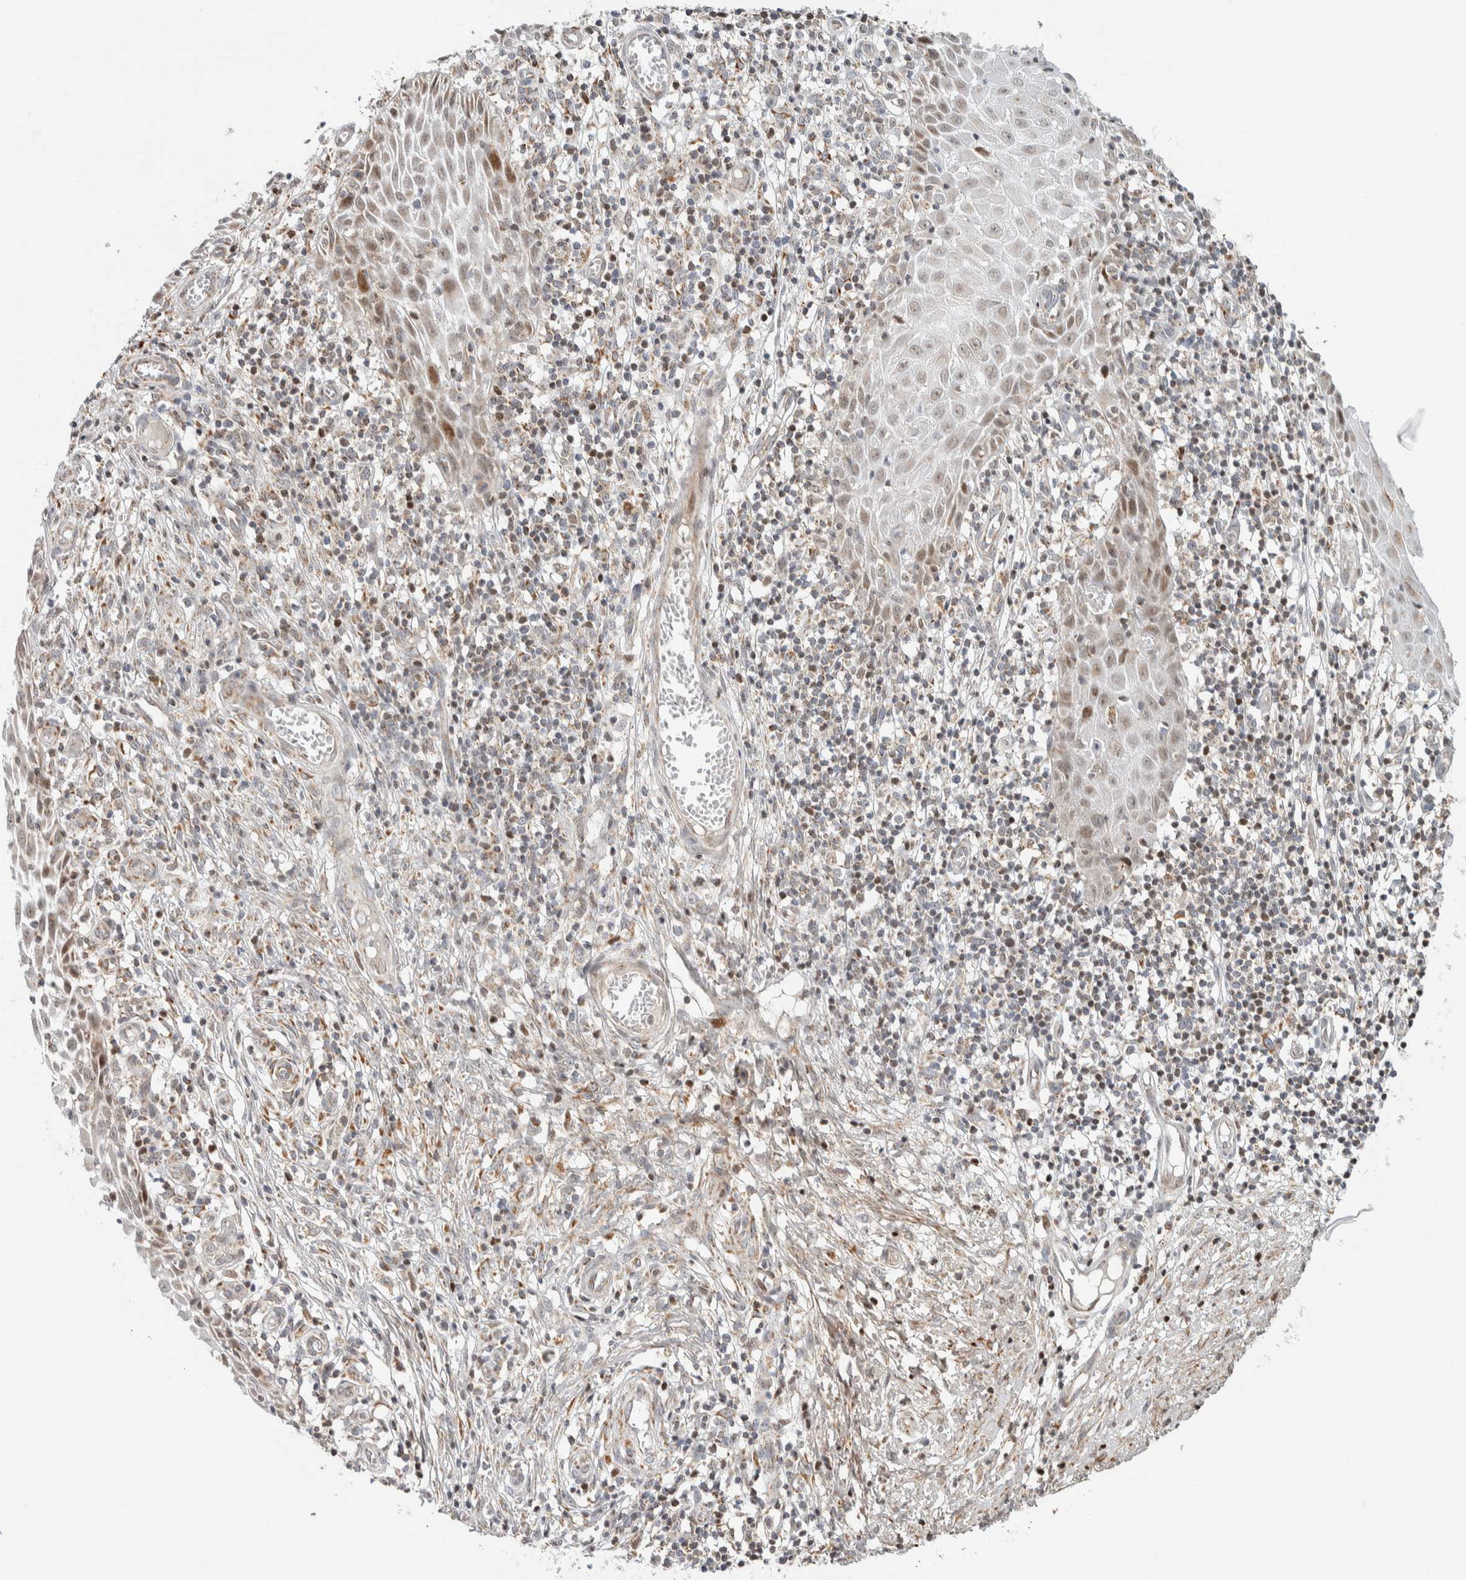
{"staining": {"intensity": "moderate", "quantity": "<25%", "location": "nuclear"}, "tissue": "skin cancer", "cell_type": "Tumor cells", "image_type": "cancer", "snomed": [{"axis": "morphology", "description": "Squamous cell carcinoma, NOS"}, {"axis": "topography", "description": "Skin"}], "caption": "Immunohistochemistry (IHC) (DAB (3,3'-diaminobenzidine)) staining of skin cancer (squamous cell carcinoma) reveals moderate nuclear protein positivity in about <25% of tumor cells.", "gene": "TSPAN32", "patient": {"sex": "female", "age": 73}}